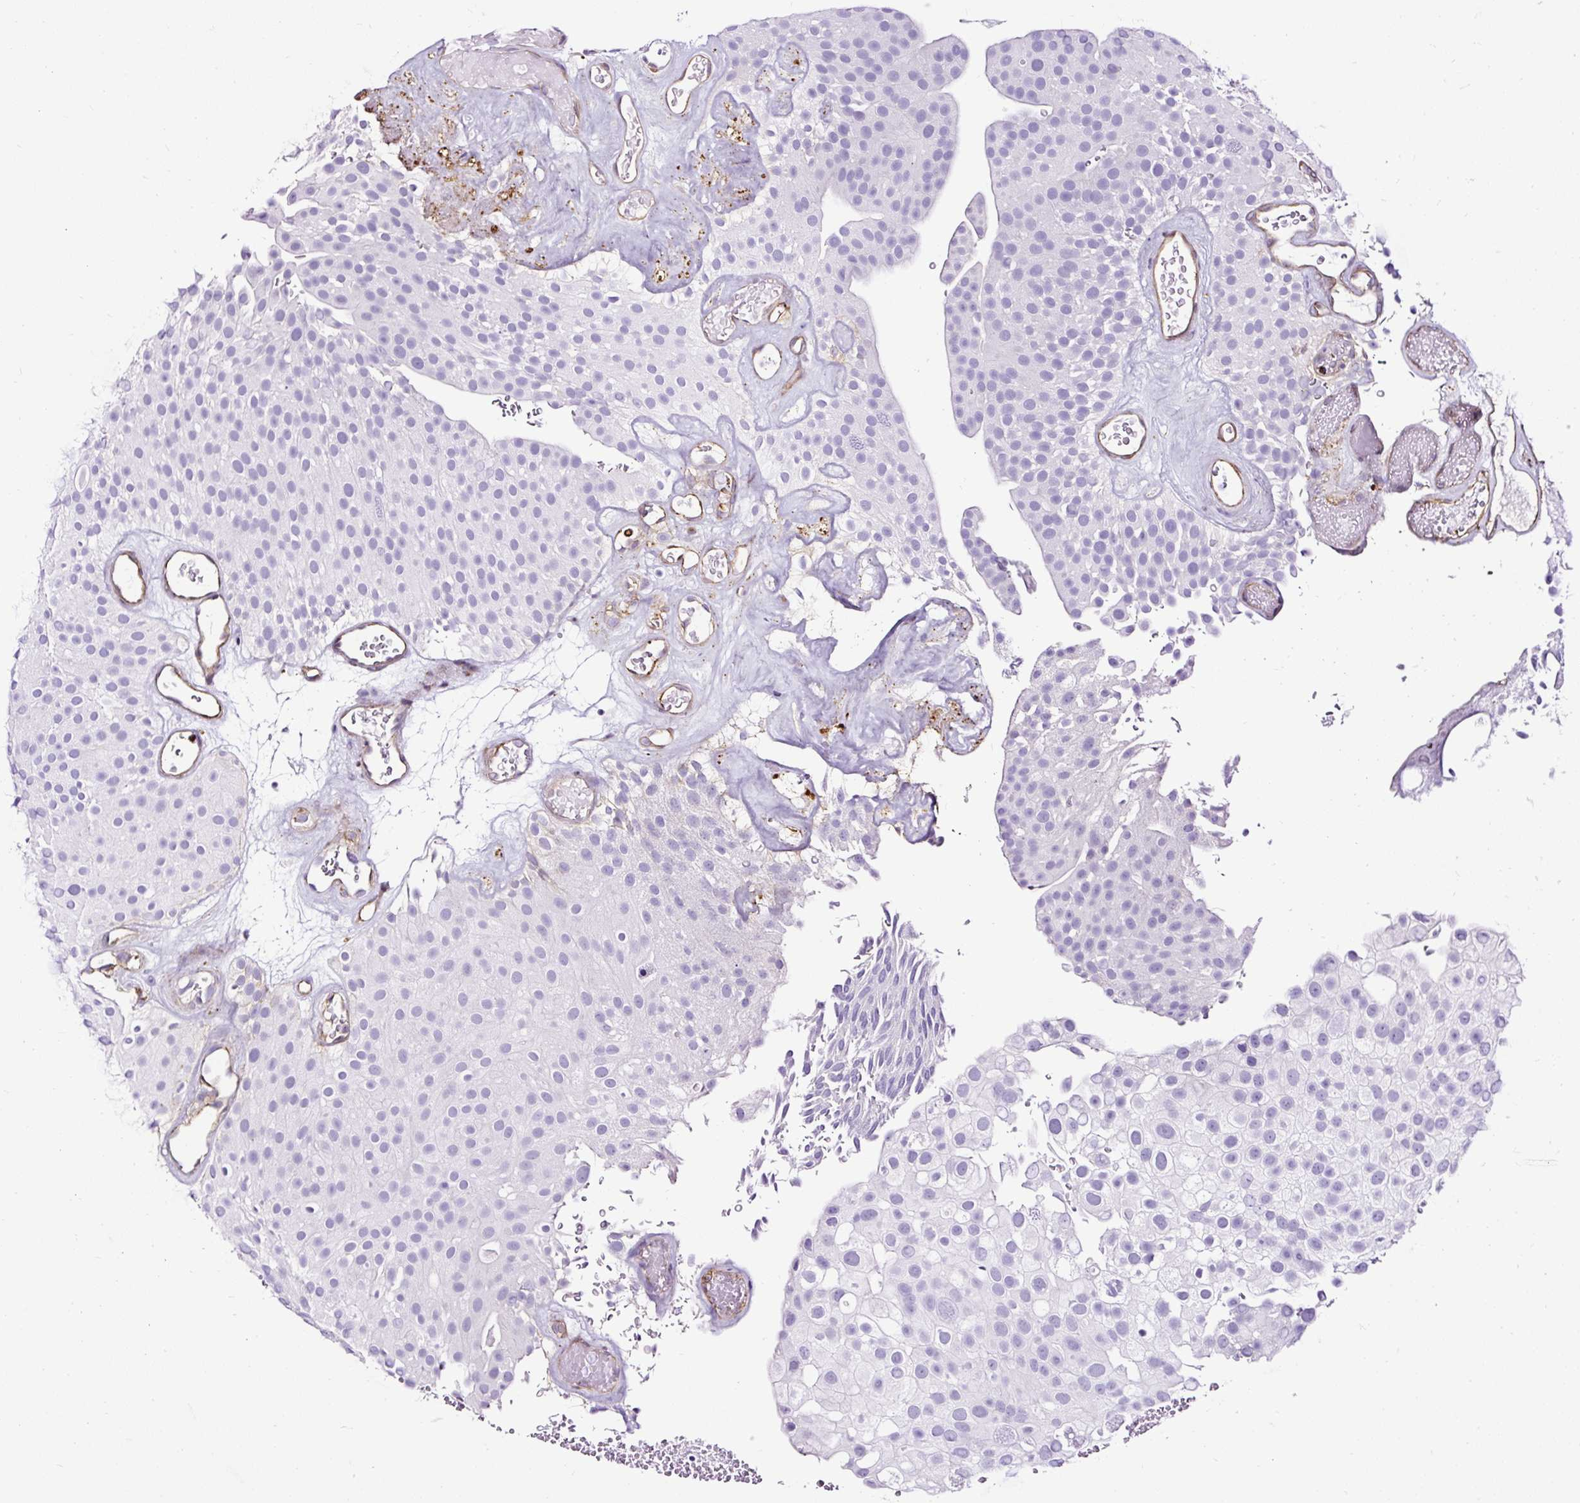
{"staining": {"intensity": "negative", "quantity": "none", "location": "none"}, "tissue": "urothelial cancer", "cell_type": "Tumor cells", "image_type": "cancer", "snomed": [{"axis": "morphology", "description": "Urothelial carcinoma, Low grade"}, {"axis": "topography", "description": "Urinary bladder"}], "caption": "An immunohistochemistry photomicrograph of urothelial carcinoma (low-grade) is shown. There is no staining in tumor cells of urothelial carcinoma (low-grade).", "gene": "SLC7A8", "patient": {"sex": "male", "age": 78}}